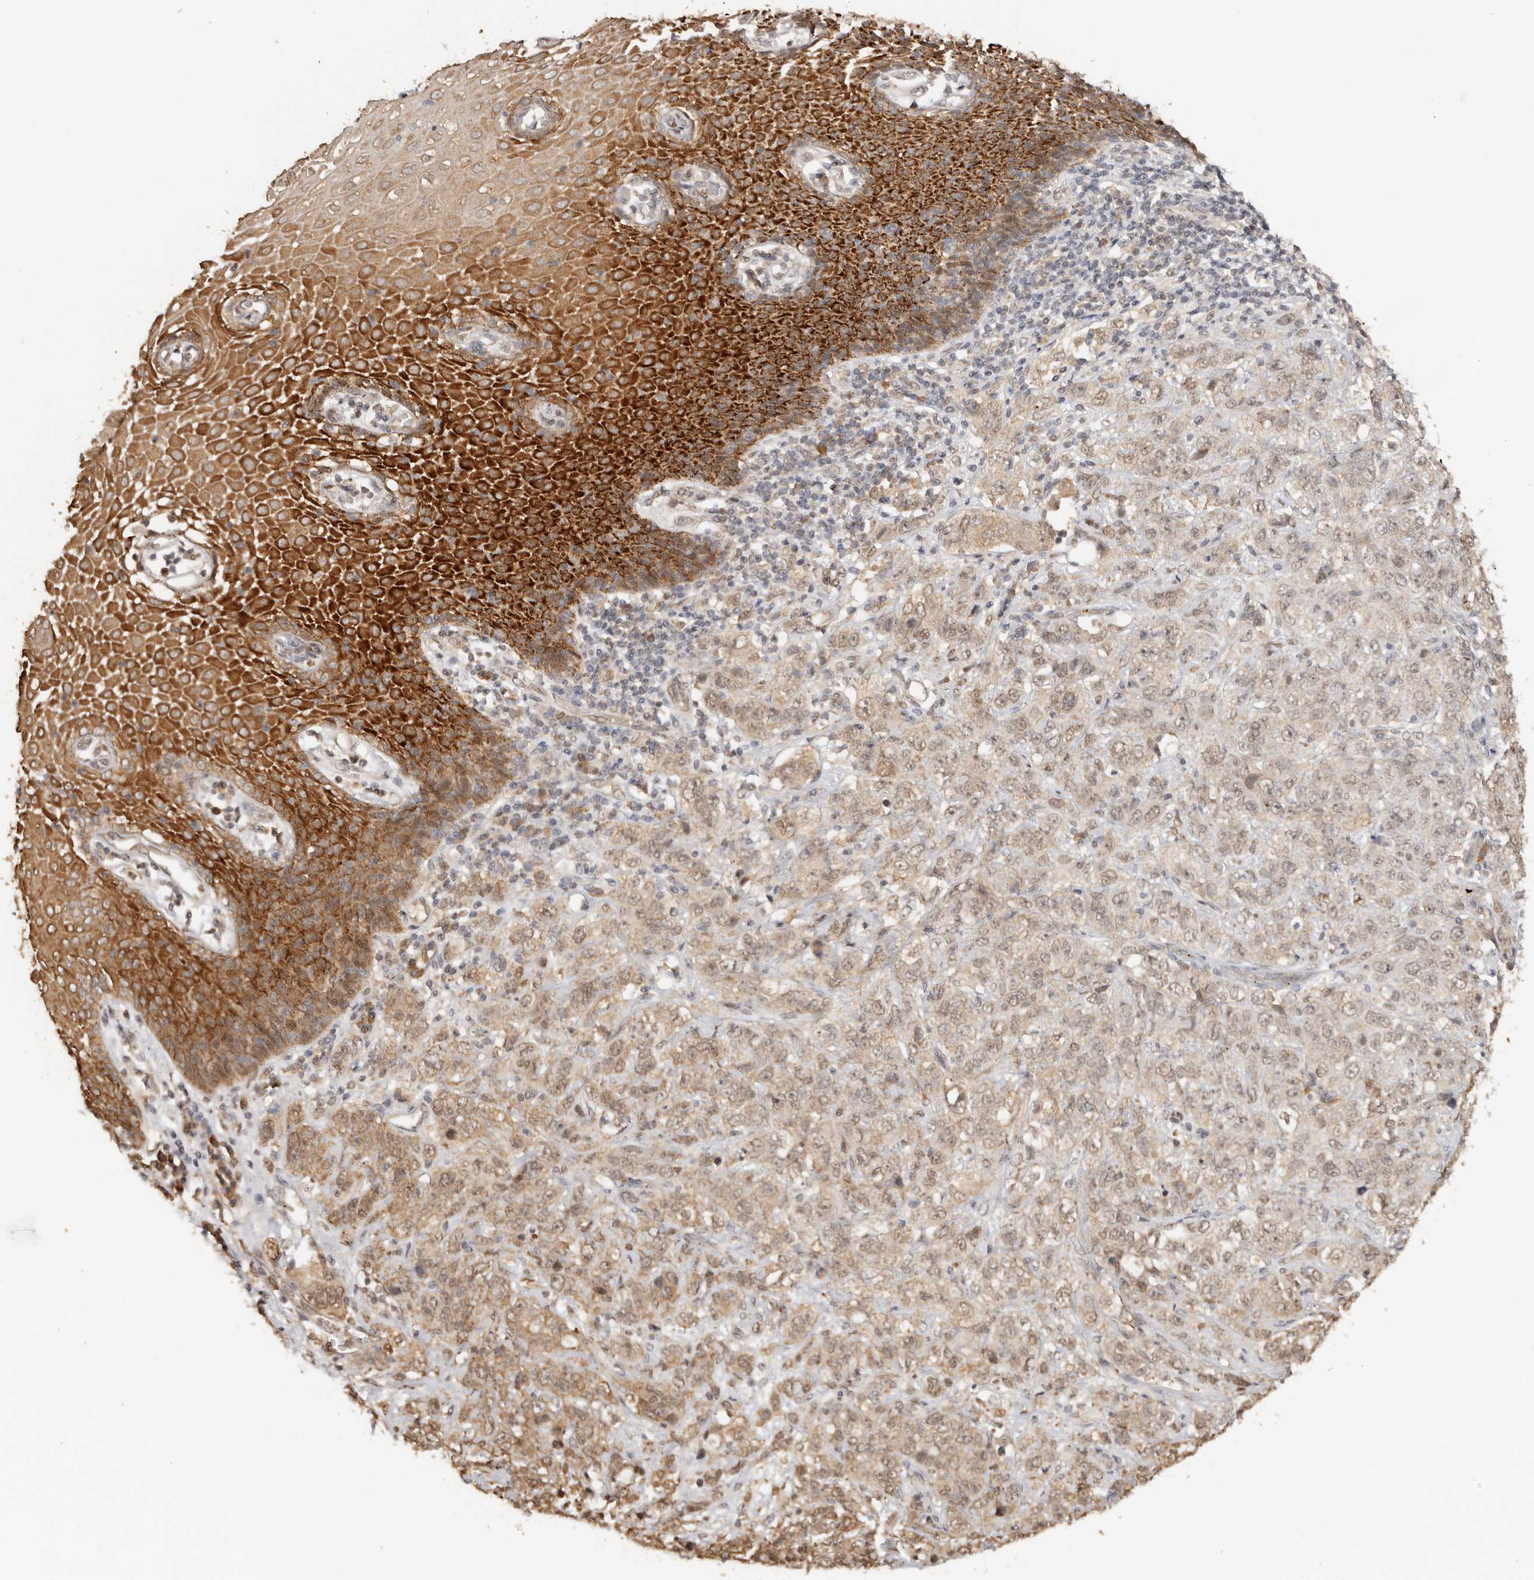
{"staining": {"intensity": "weak", "quantity": ">75%", "location": "cytoplasmic/membranous,nuclear"}, "tissue": "stomach cancer", "cell_type": "Tumor cells", "image_type": "cancer", "snomed": [{"axis": "morphology", "description": "Adenocarcinoma, NOS"}, {"axis": "topography", "description": "Stomach"}], "caption": "Protein staining of stomach adenocarcinoma tissue displays weak cytoplasmic/membranous and nuclear expression in approximately >75% of tumor cells.", "gene": "SEC14L1", "patient": {"sex": "male", "age": 48}}